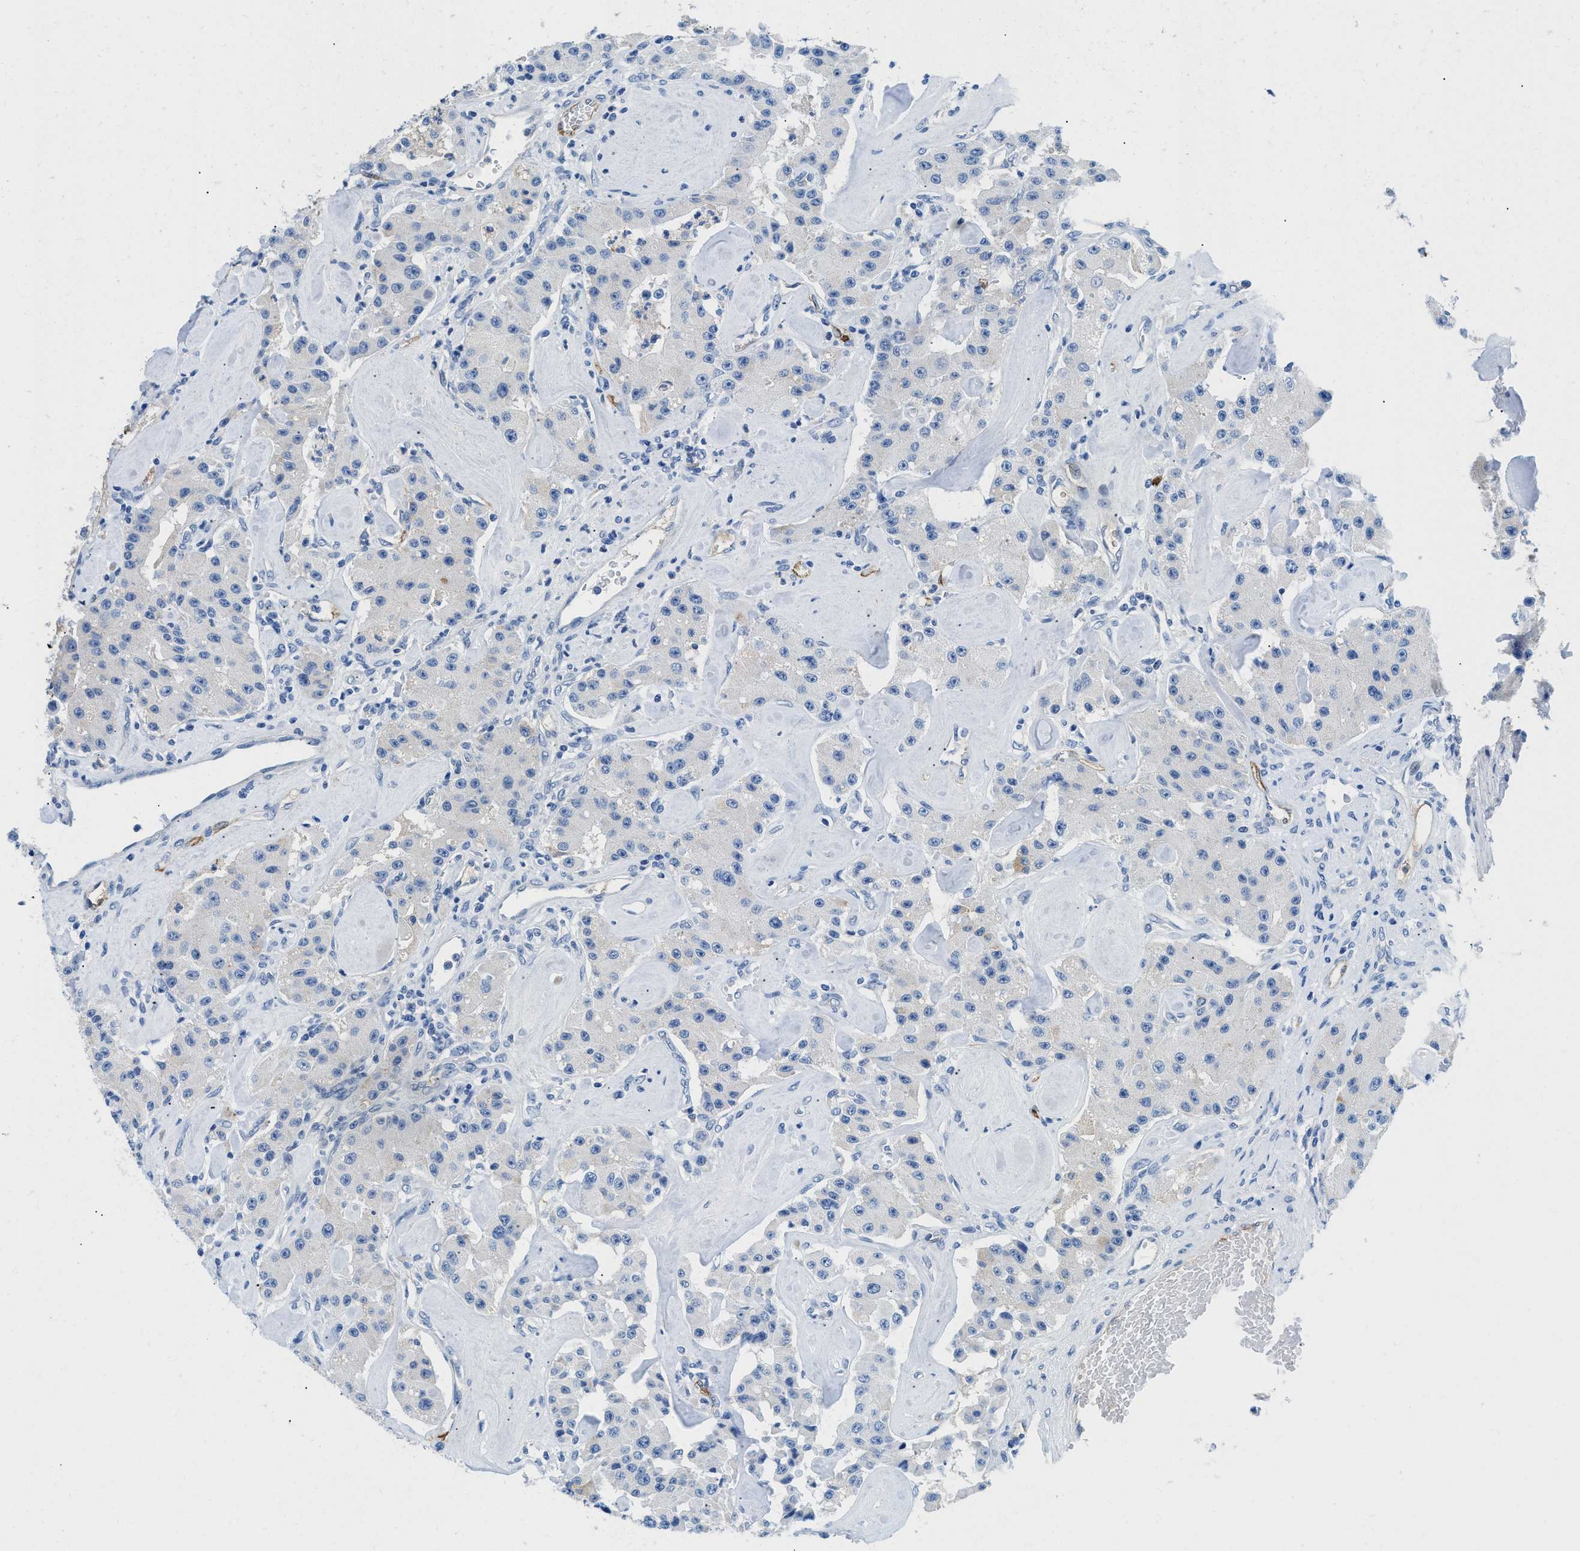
{"staining": {"intensity": "negative", "quantity": "none", "location": "none"}, "tissue": "carcinoid", "cell_type": "Tumor cells", "image_type": "cancer", "snomed": [{"axis": "morphology", "description": "Carcinoid, malignant, NOS"}, {"axis": "topography", "description": "Pancreas"}], "caption": "Immunohistochemical staining of human carcinoid reveals no significant positivity in tumor cells. Brightfield microscopy of immunohistochemistry (IHC) stained with DAB (brown) and hematoxylin (blue), captured at high magnification.", "gene": "MBL2", "patient": {"sex": "male", "age": 41}}